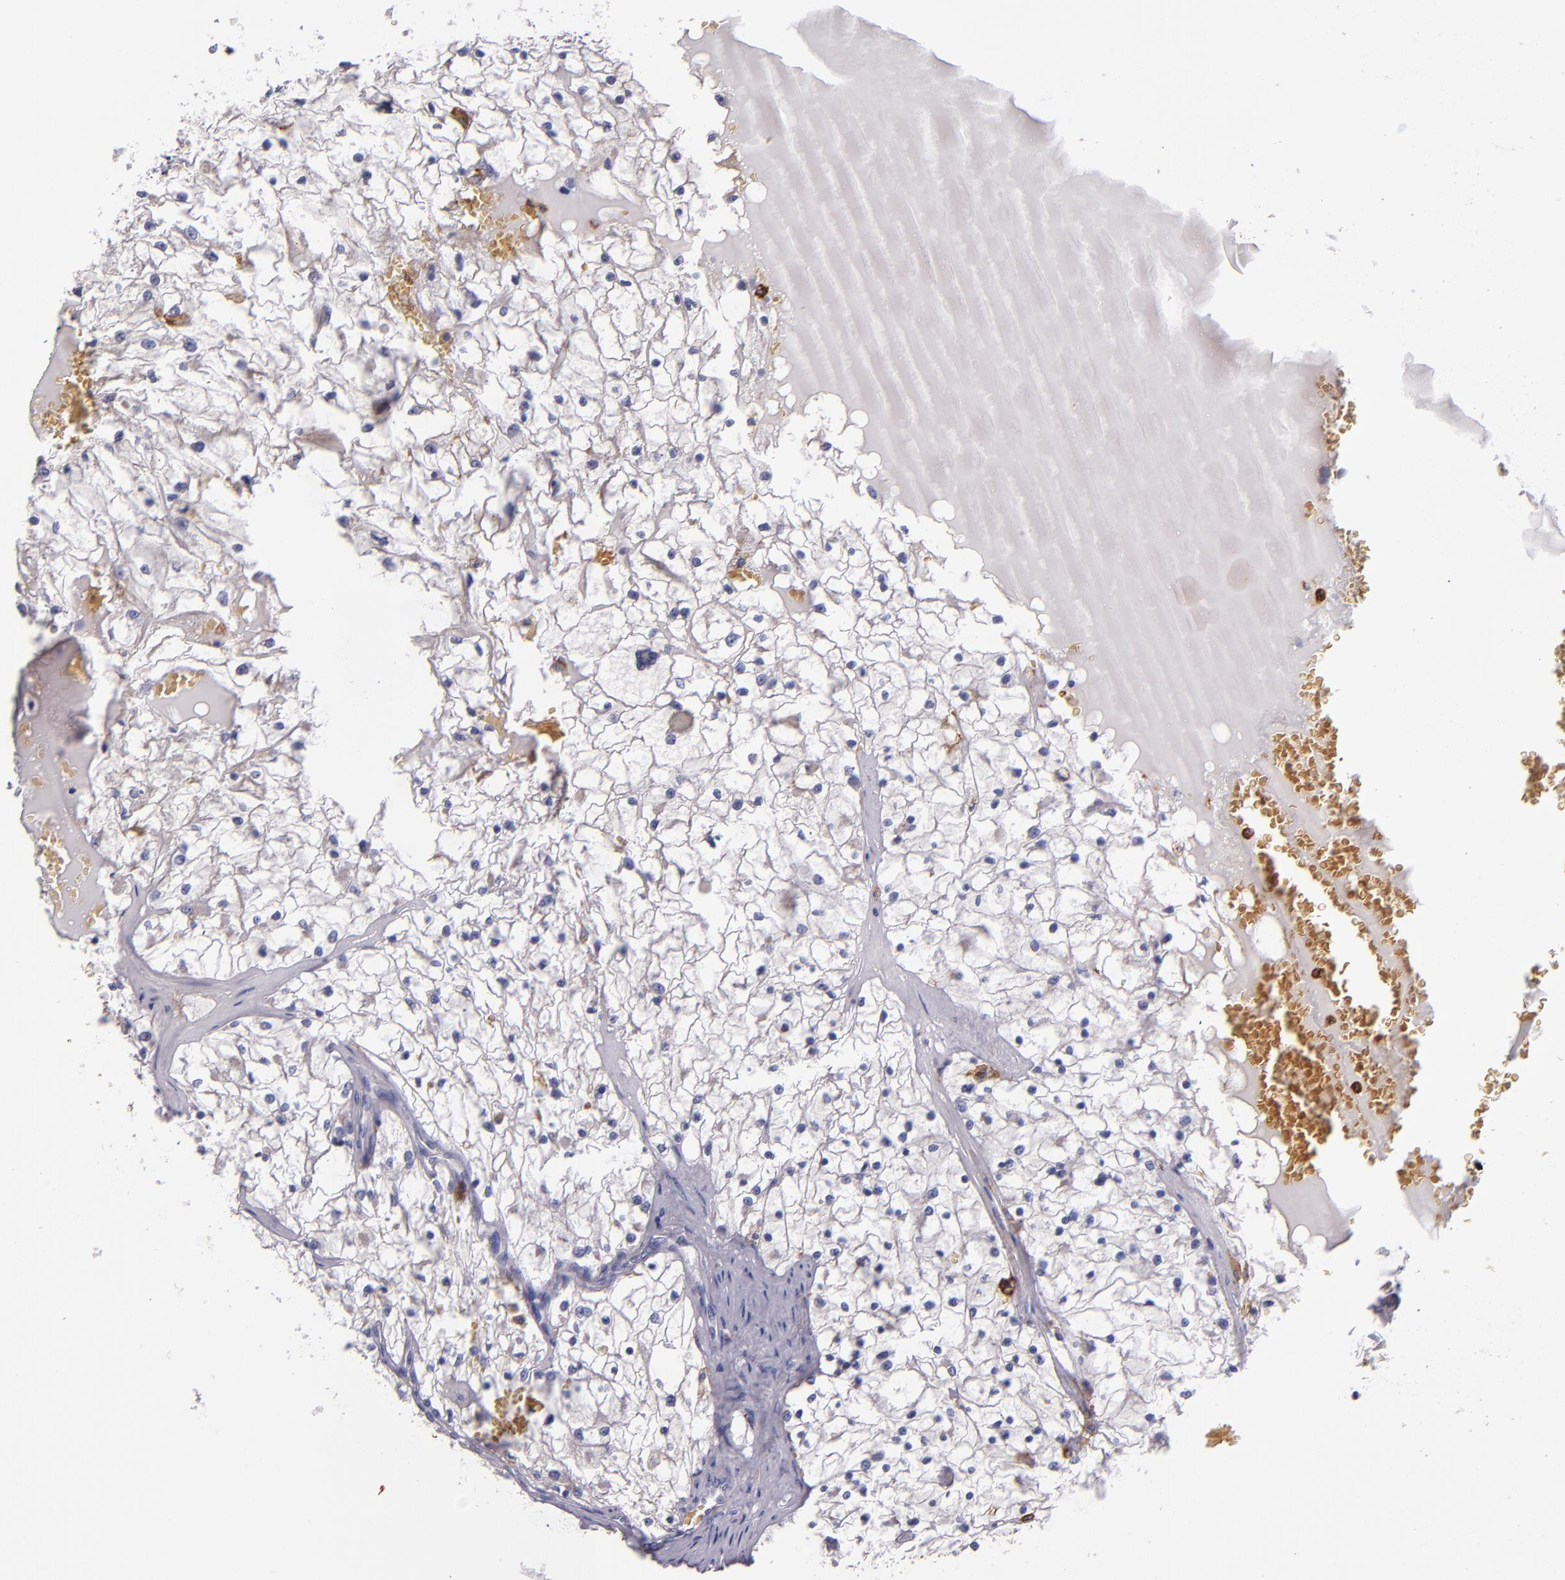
{"staining": {"intensity": "negative", "quantity": "none", "location": "none"}, "tissue": "renal cancer", "cell_type": "Tumor cells", "image_type": "cancer", "snomed": [{"axis": "morphology", "description": "Adenocarcinoma, NOS"}, {"axis": "topography", "description": "Kidney"}], "caption": "A micrograph of human renal cancer (adenocarcinoma) is negative for staining in tumor cells.", "gene": "C5AR1", "patient": {"sex": "male", "age": 61}}